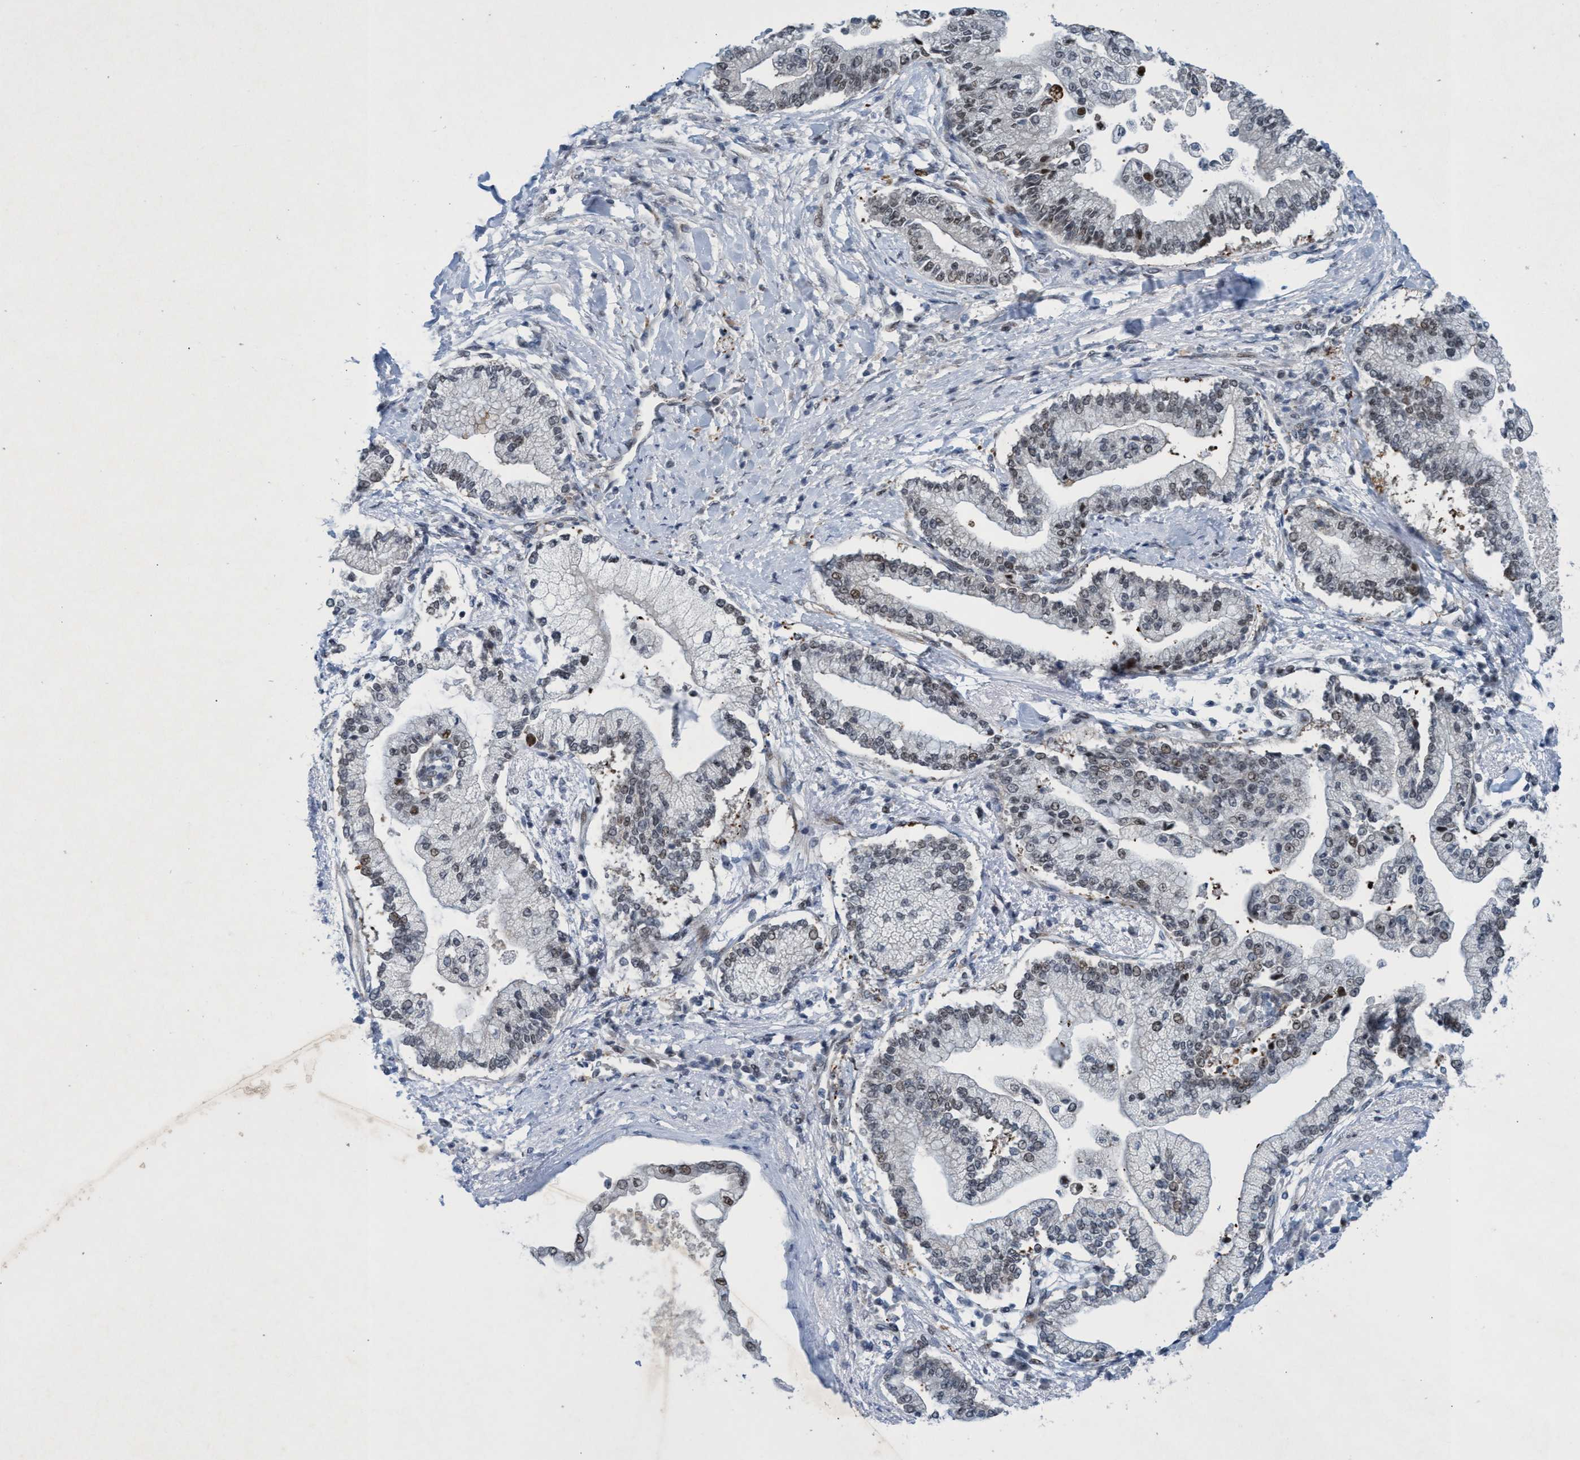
{"staining": {"intensity": "weak", "quantity": "25%-75%", "location": "nuclear"}, "tissue": "liver cancer", "cell_type": "Tumor cells", "image_type": "cancer", "snomed": [{"axis": "morphology", "description": "Cholangiocarcinoma"}, {"axis": "topography", "description": "Liver"}], "caption": "Immunohistochemistry (IHC) (DAB (3,3'-diaminobenzidine)) staining of liver cholangiocarcinoma reveals weak nuclear protein expression in approximately 25%-75% of tumor cells.", "gene": "CWC27", "patient": {"sex": "male", "age": 50}}